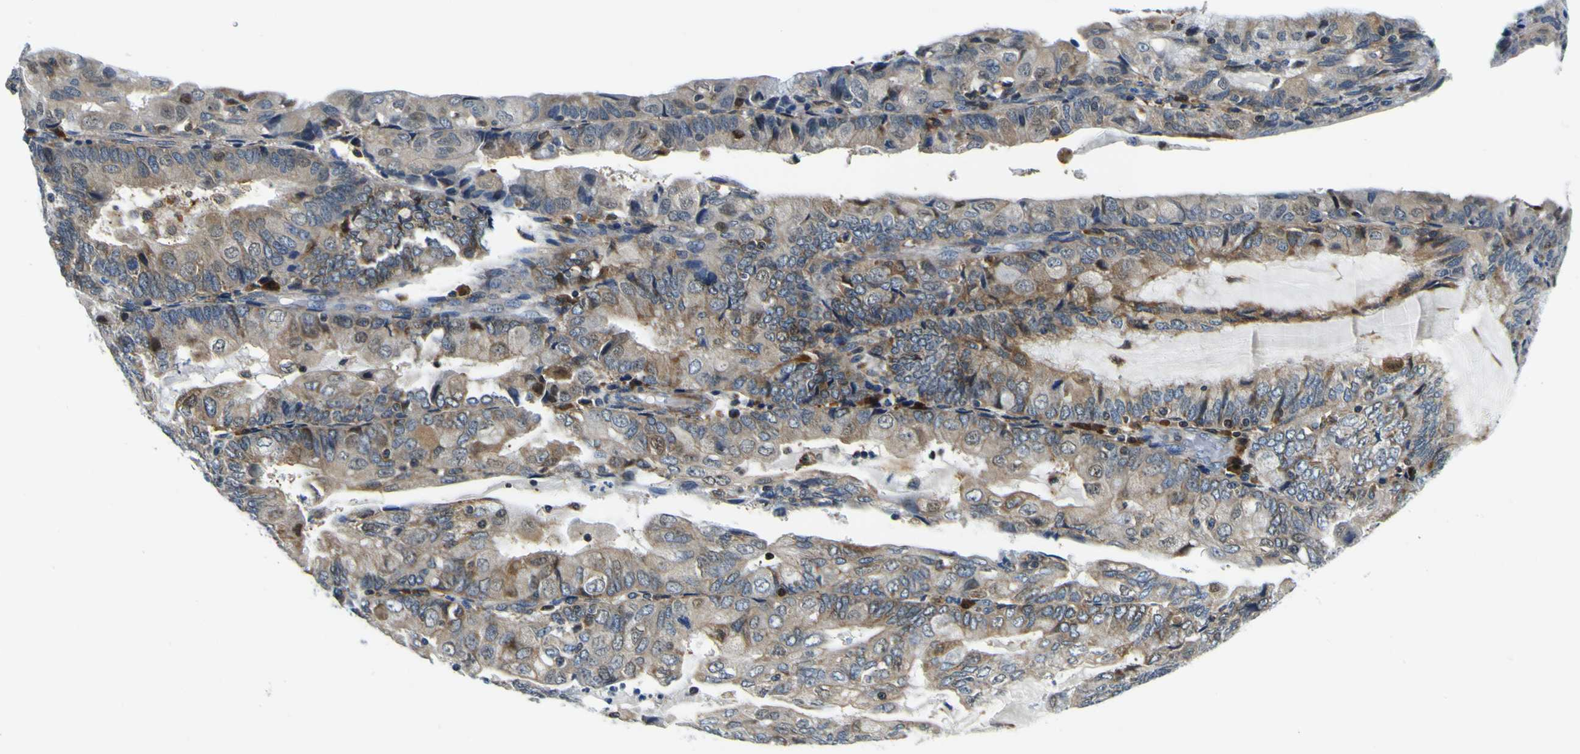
{"staining": {"intensity": "weak", "quantity": ">75%", "location": "cytoplasmic/membranous"}, "tissue": "endometrial cancer", "cell_type": "Tumor cells", "image_type": "cancer", "snomed": [{"axis": "morphology", "description": "Adenocarcinoma, NOS"}, {"axis": "topography", "description": "Endometrium"}], "caption": "This photomicrograph displays immunohistochemistry staining of human endometrial cancer, with low weak cytoplasmic/membranous positivity in about >75% of tumor cells.", "gene": "NLRP3", "patient": {"sex": "female", "age": 81}}